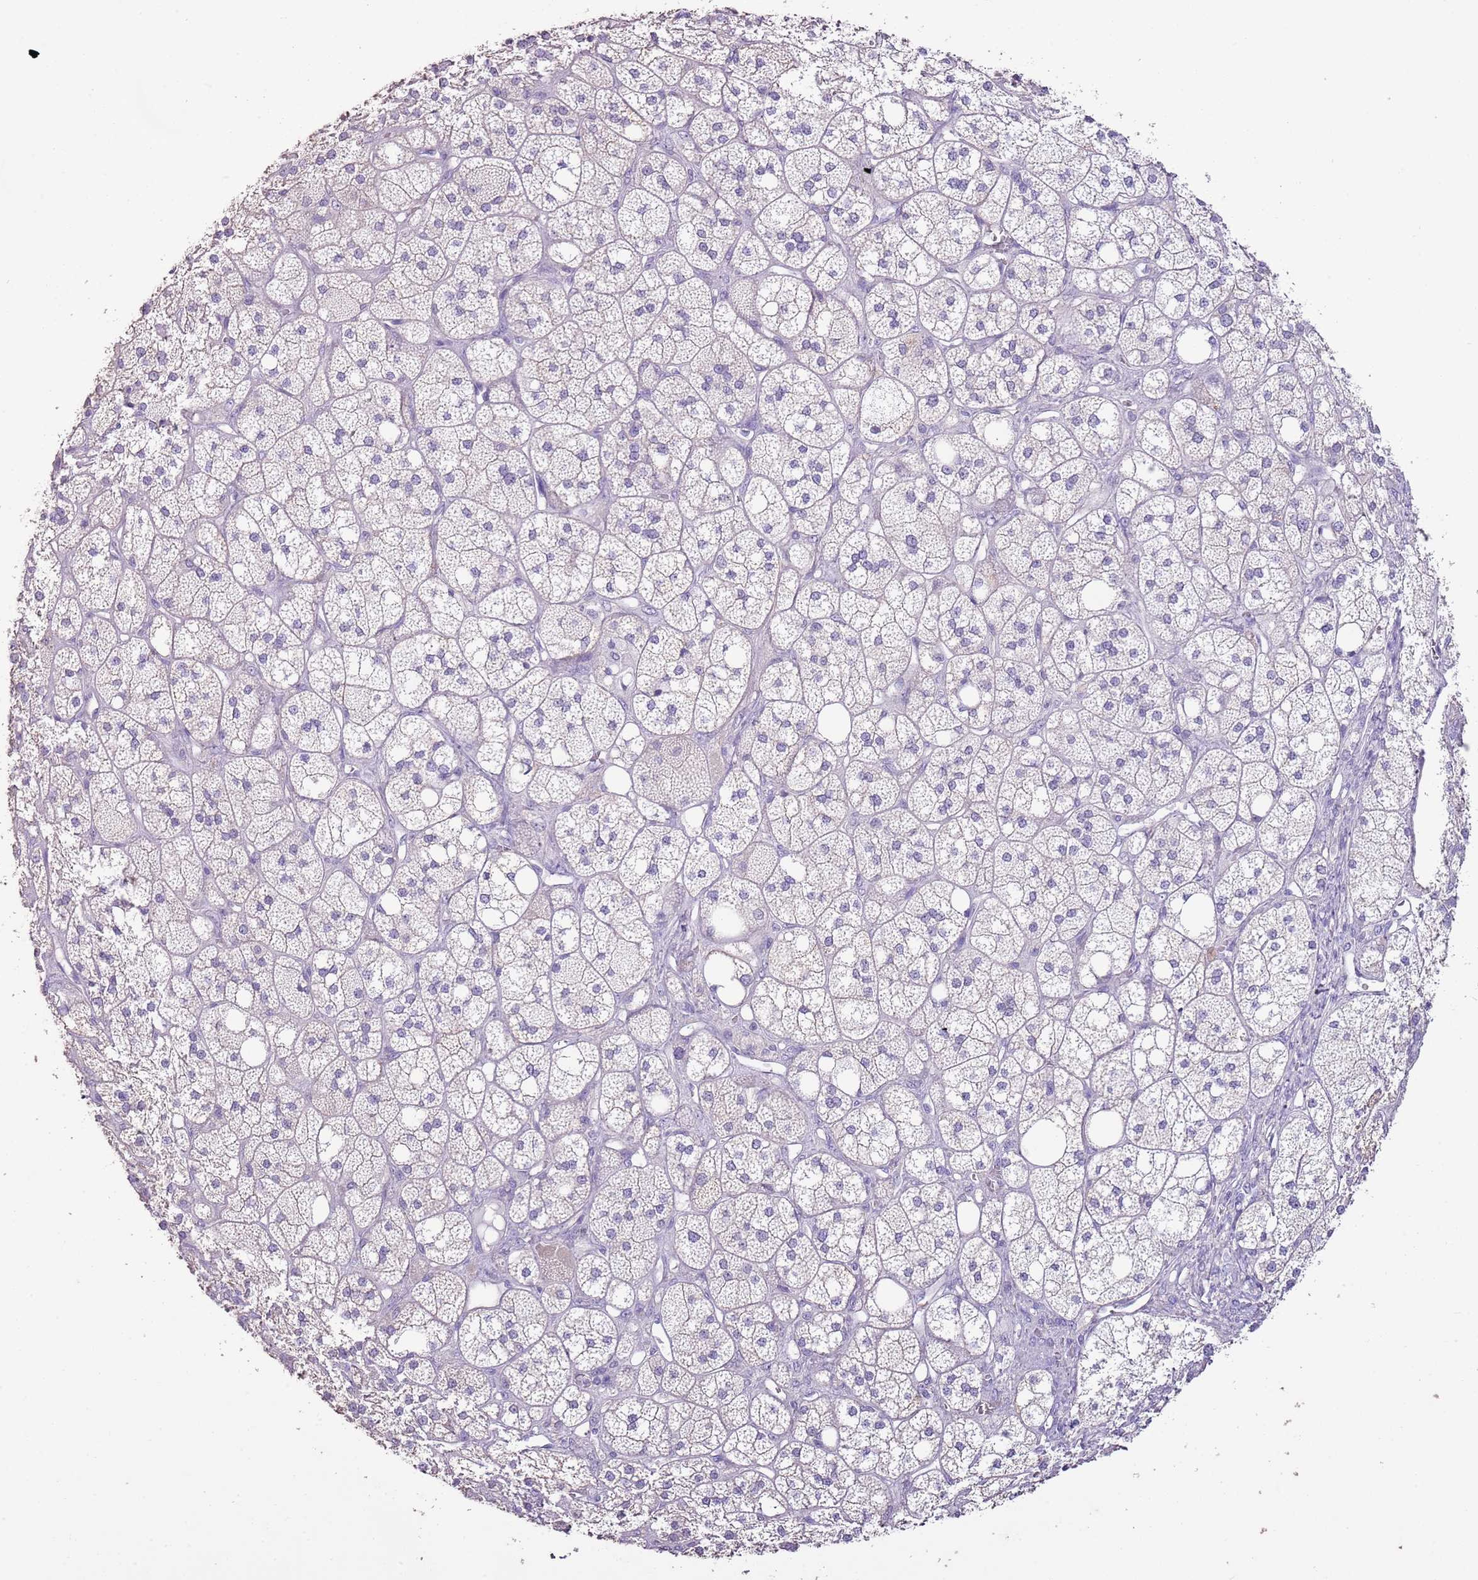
{"staining": {"intensity": "negative", "quantity": "none", "location": "none"}, "tissue": "adrenal gland", "cell_type": "Glandular cells", "image_type": "normal", "snomed": [{"axis": "morphology", "description": "Normal tissue, NOS"}, {"axis": "topography", "description": "Adrenal gland"}], "caption": "IHC image of normal human adrenal gland stained for a protein (brown), which shows no staining in glandular cells.", "gene": "BLOC1S2", "patient": {"sex": "male", "age": 61}}